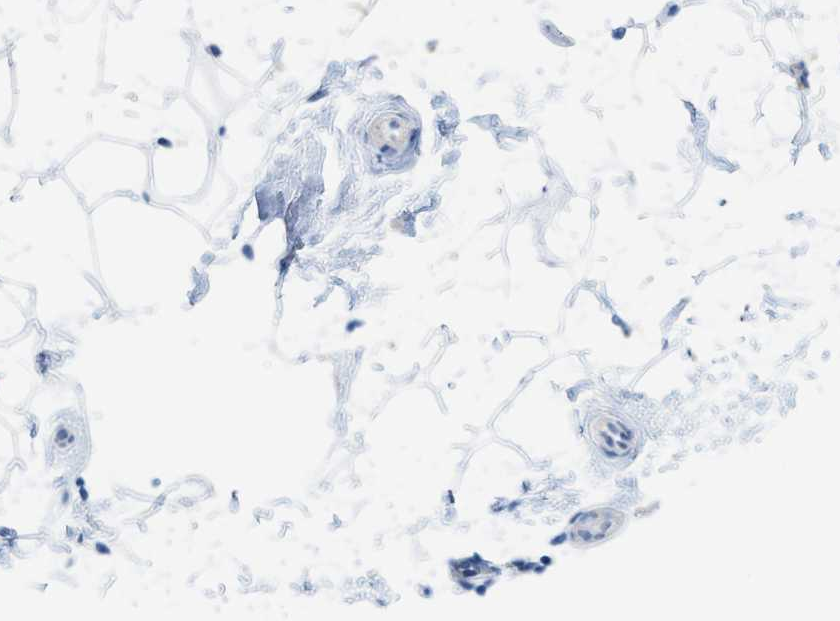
{"staining": {"intensity": "negative", "quantity": "none", "location": "none"}, "tissue": "breast", "cell_type": "Adipocytes", "image_type": "normal", "snomed": [{"axis": "morphology", "description": "Normal tissue, NOS"}, {"axis": "topography", "description": "Breast"}], "caption": "IHC of unremarkable human breast demonstrates no positivity in adipocytes. The staining is performed using DAB (3,3'-diaminobenzidine) brown chromogen with nuclei counter-stained in using hematoxylin.", "gene": "SLC3A2", "patient": {"sex": "female", "age": 22}}